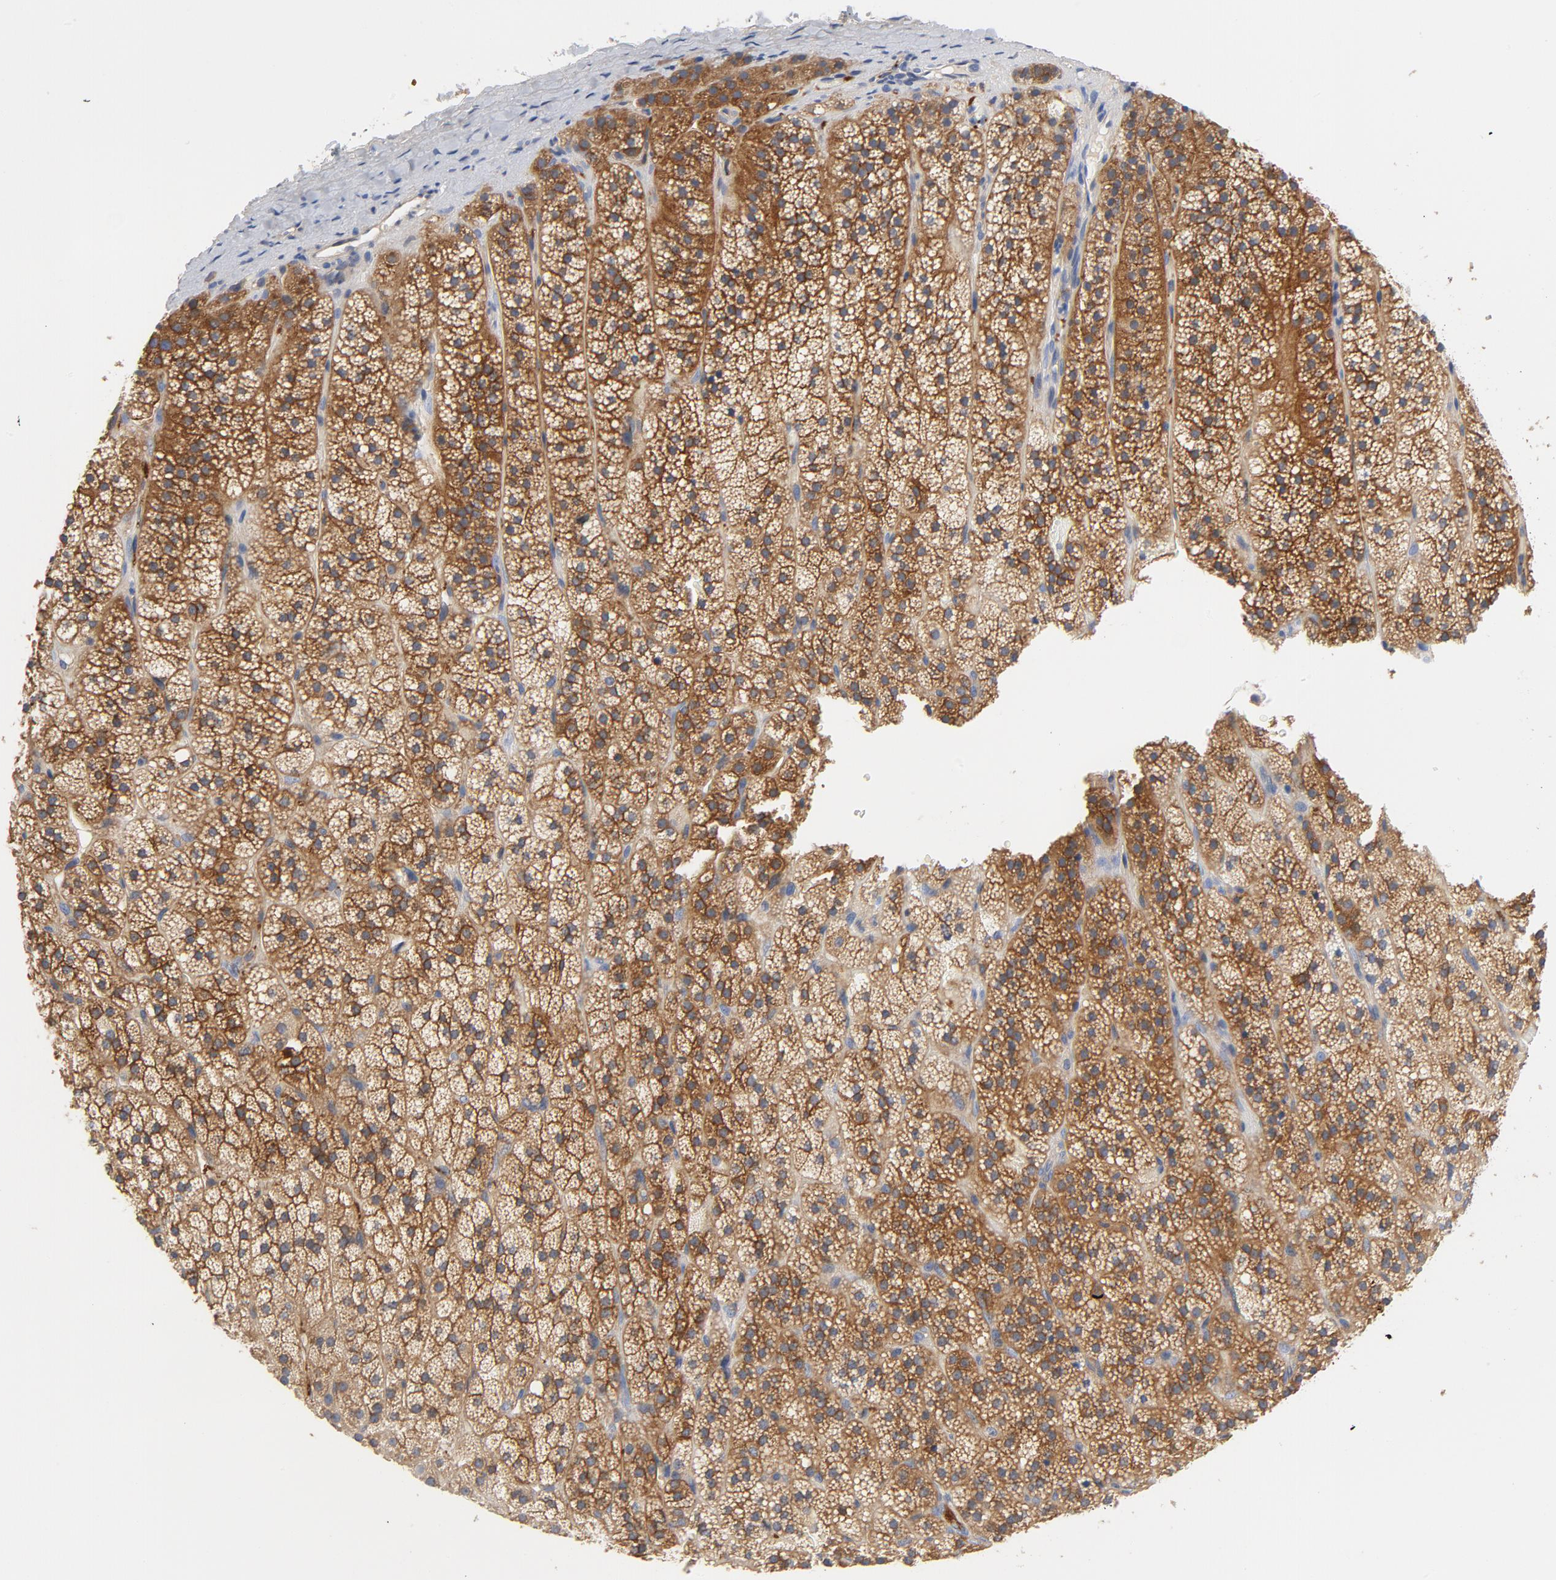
{"staining": {"intensity": "moderate", "quantity": ">75%", "location": "cytoplasmic/membranous"}, "tissue": "adrenal gland", "cell_type": "Glandular cells", "image_type": "normal", "snomed": [{"axis": "morphology", "description": "Normal tissue, NOS"}, {"axis": "topography", "description": "Adrenal gland"}], "caption": "Adrenal gland stained for a protein (brown) exhibits moderate cytoplasmic/membranous positive staining in about >75% of glandular cells.", "gene": "SRC", "patient": {"sex": "male", "age": 35}}